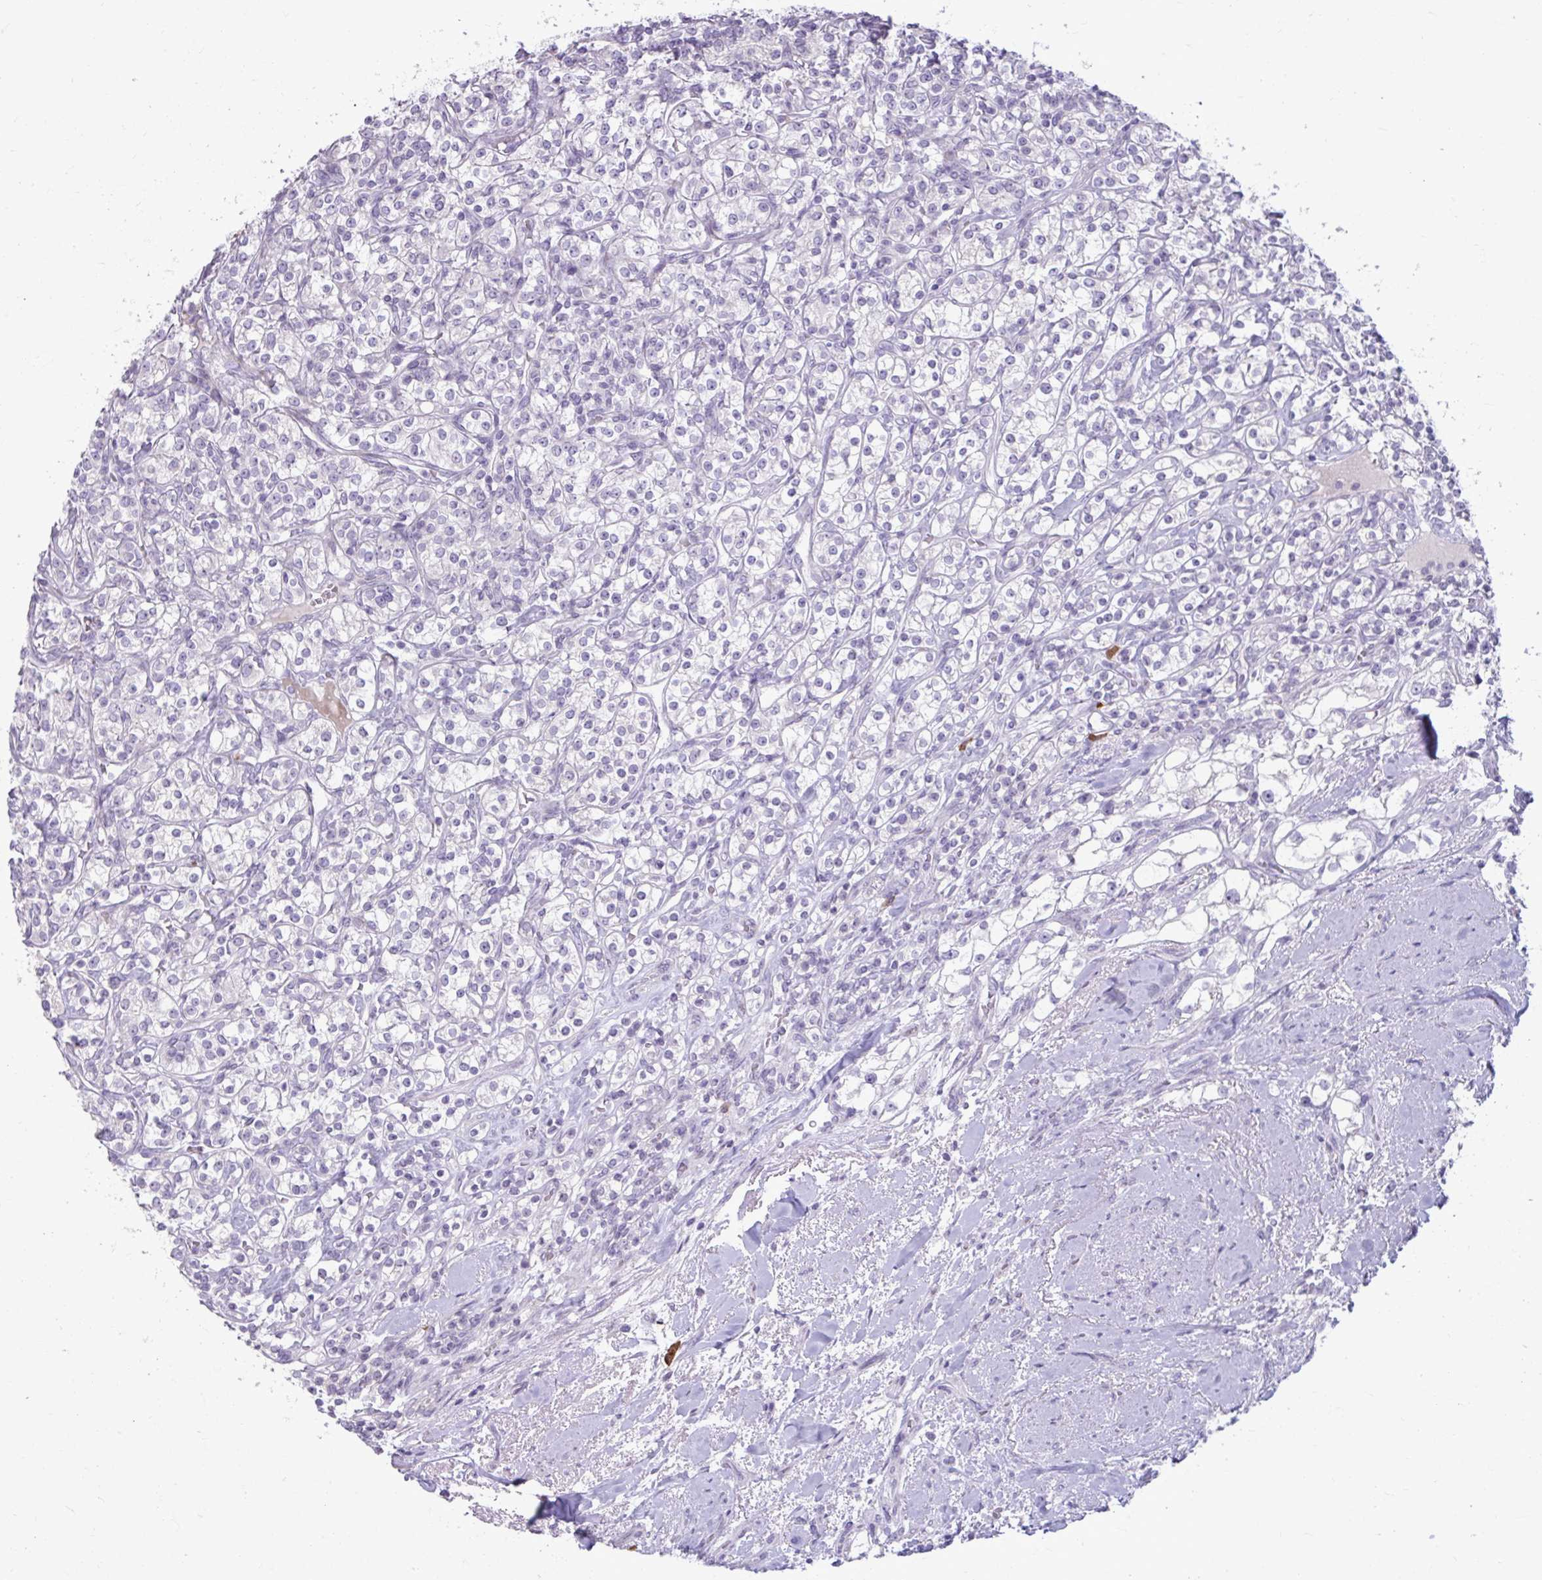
{"staining": {"intensity": "negative", "quantity": "none", "location": "none"}, "tissue": "renal cancer", "cell_type": "Tumor cells", "image_type": "cancer", "snomed": [{"axis": "morphology", "description": "Adenocarcinoma, NOS"}, {"axis": "topography", "description": "Kidney"}], "caption": "This micrograph is of adenocarcinoma (renal) stained with immunohistochemistry to label a protein in brown with the nuclei are counter-stained blue. There is no positivity in tumor cells. Nuclei are stained in blue.", "gene": "MSMO1", "patient": {"sex": "male", "age": 77}}